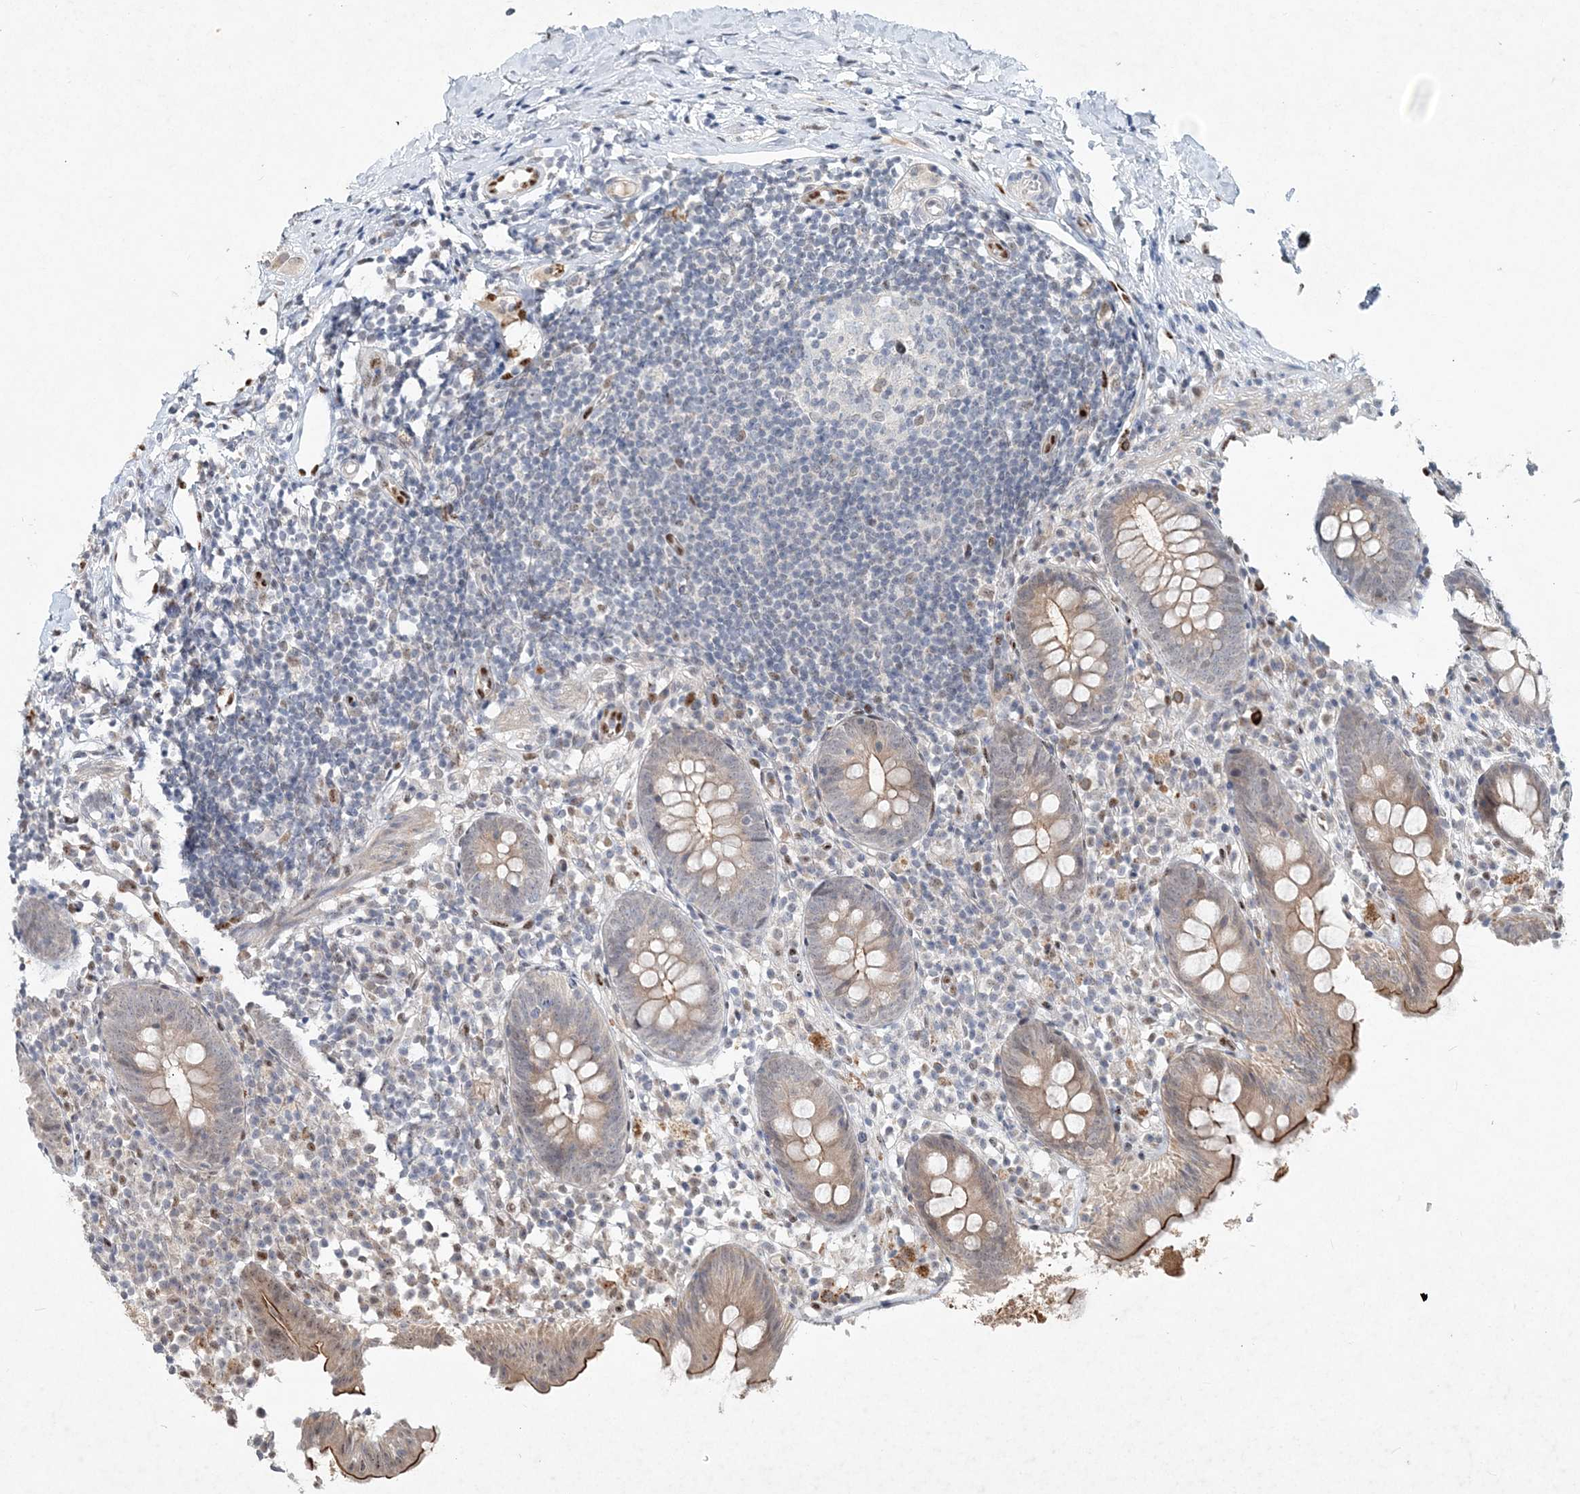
{"staining": {"intensity": "moderate", "quantity": "<25%", "location": "cytoplasmic/membranous"}, "tissue": "appendix", "cell_type": "Glandular cells", "image_type": "normal", "snomed": [{"axis": "morphology", "description": "Normal tissue, NOS"}, {"axis": "topography", "description": "Appendix"}], "caption": "Immunohistochemistry (IHC) (DAB (3,3'-diaminobenzidine)) staining of unremarkable appendix reveals moderate cytoplasmic/membranous protein staining in about <25% of glandular cells.", "gene": "GIN1", "patient": {"sex": "female", "age": 20}}